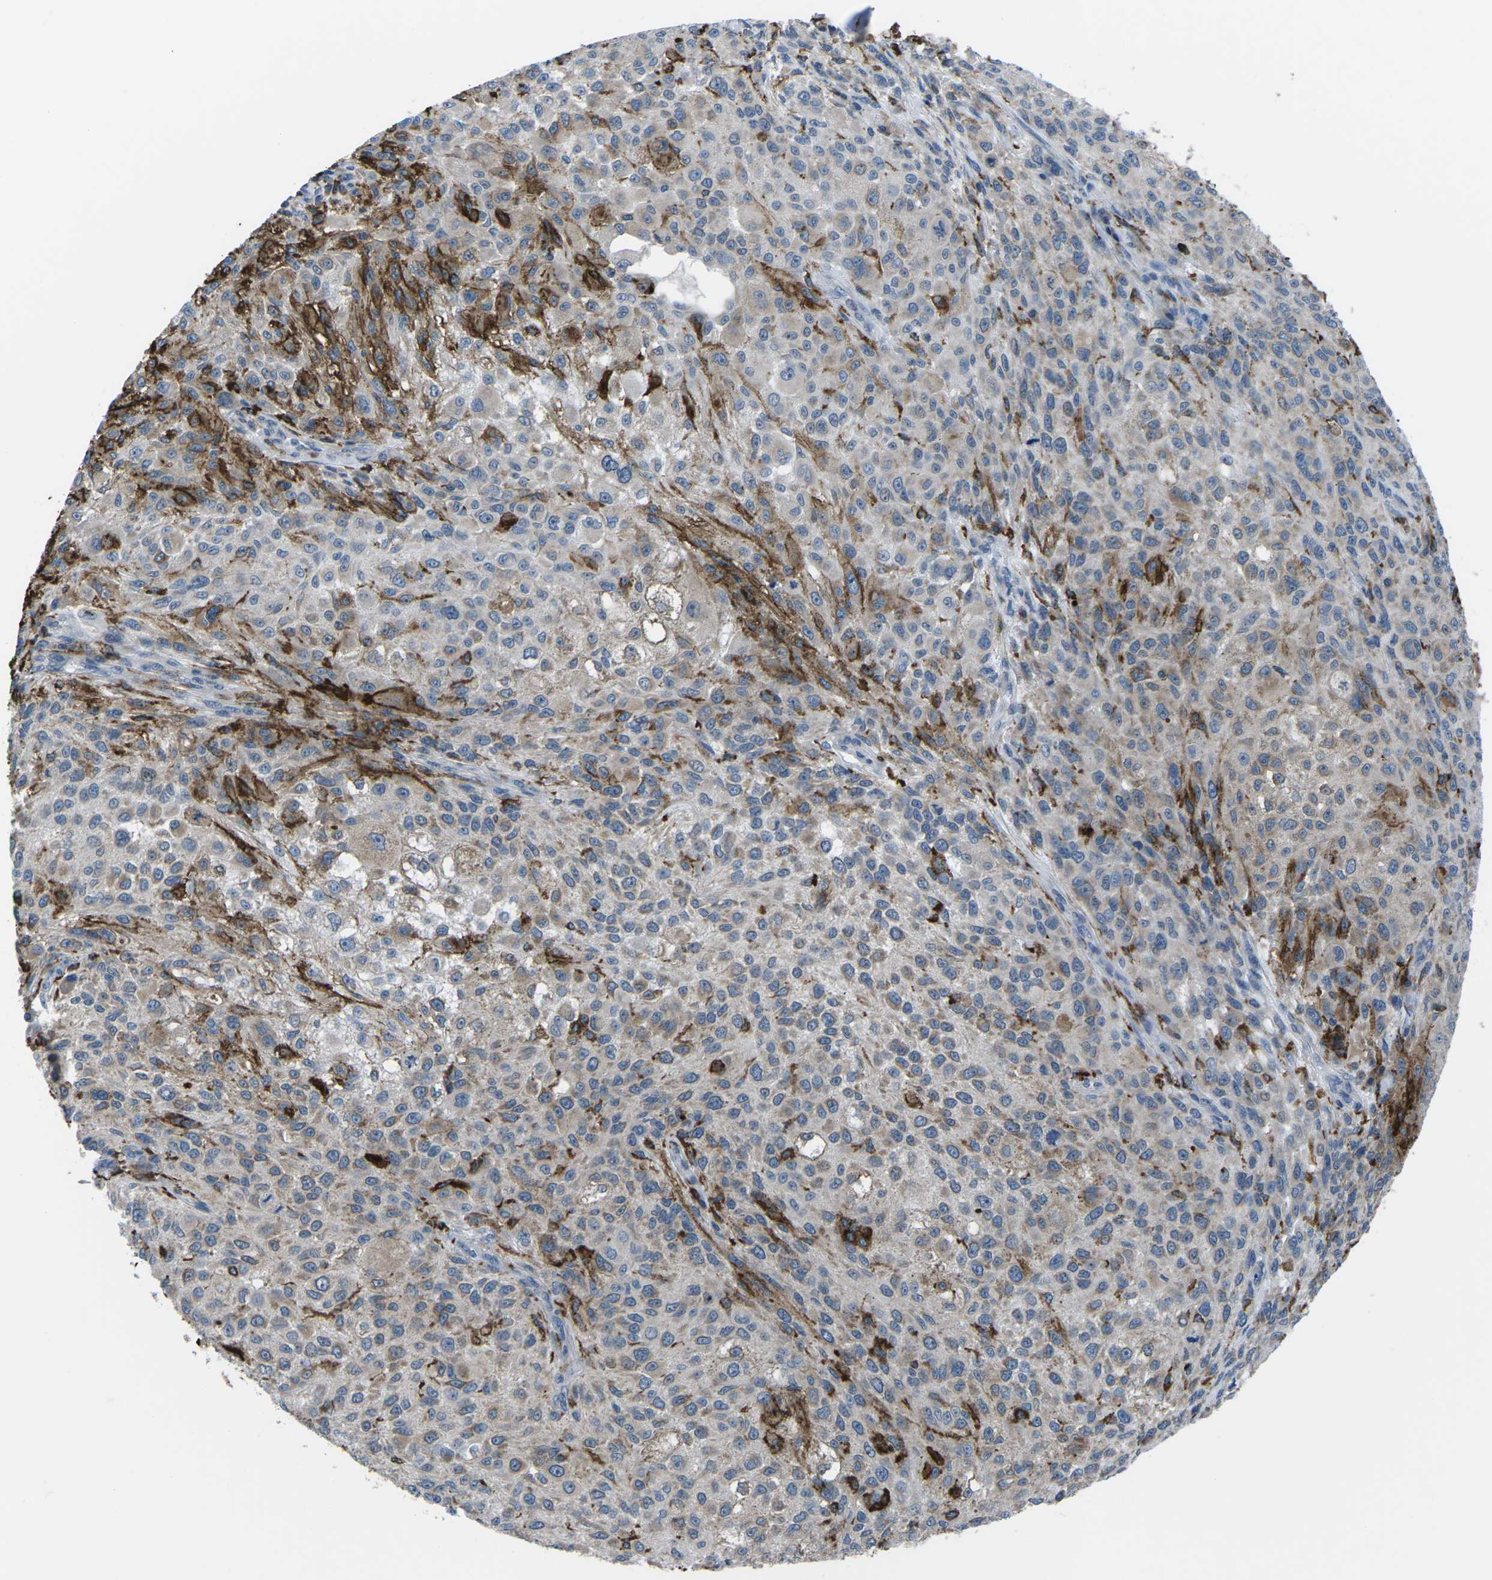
{"staining": {"intensity": "strong", "quantity": "<25%", "location": "cytoplasmic/membranous"}, "tissue": "melanoma", "cell_type": "Tumor cells", "image_type": "cancer", "snomed": [{"axis": "morphology", "description": "Necrosis, NOS"}, {"axis": "morphology", "description": "Malignant melanoma, NOS"}, {"axis": "topography", "description": "Skin"}], "caption": "This image displays melanoma stained with immunohistochemistry (IHC) to label a protein in brown. The cytoplasmic/membranous of tumor cells show strong positivity for the protein. Nuclei are counter-stained blue.", "gene": "PTPN1", "patient": {"sex": "female", "age": 87}}